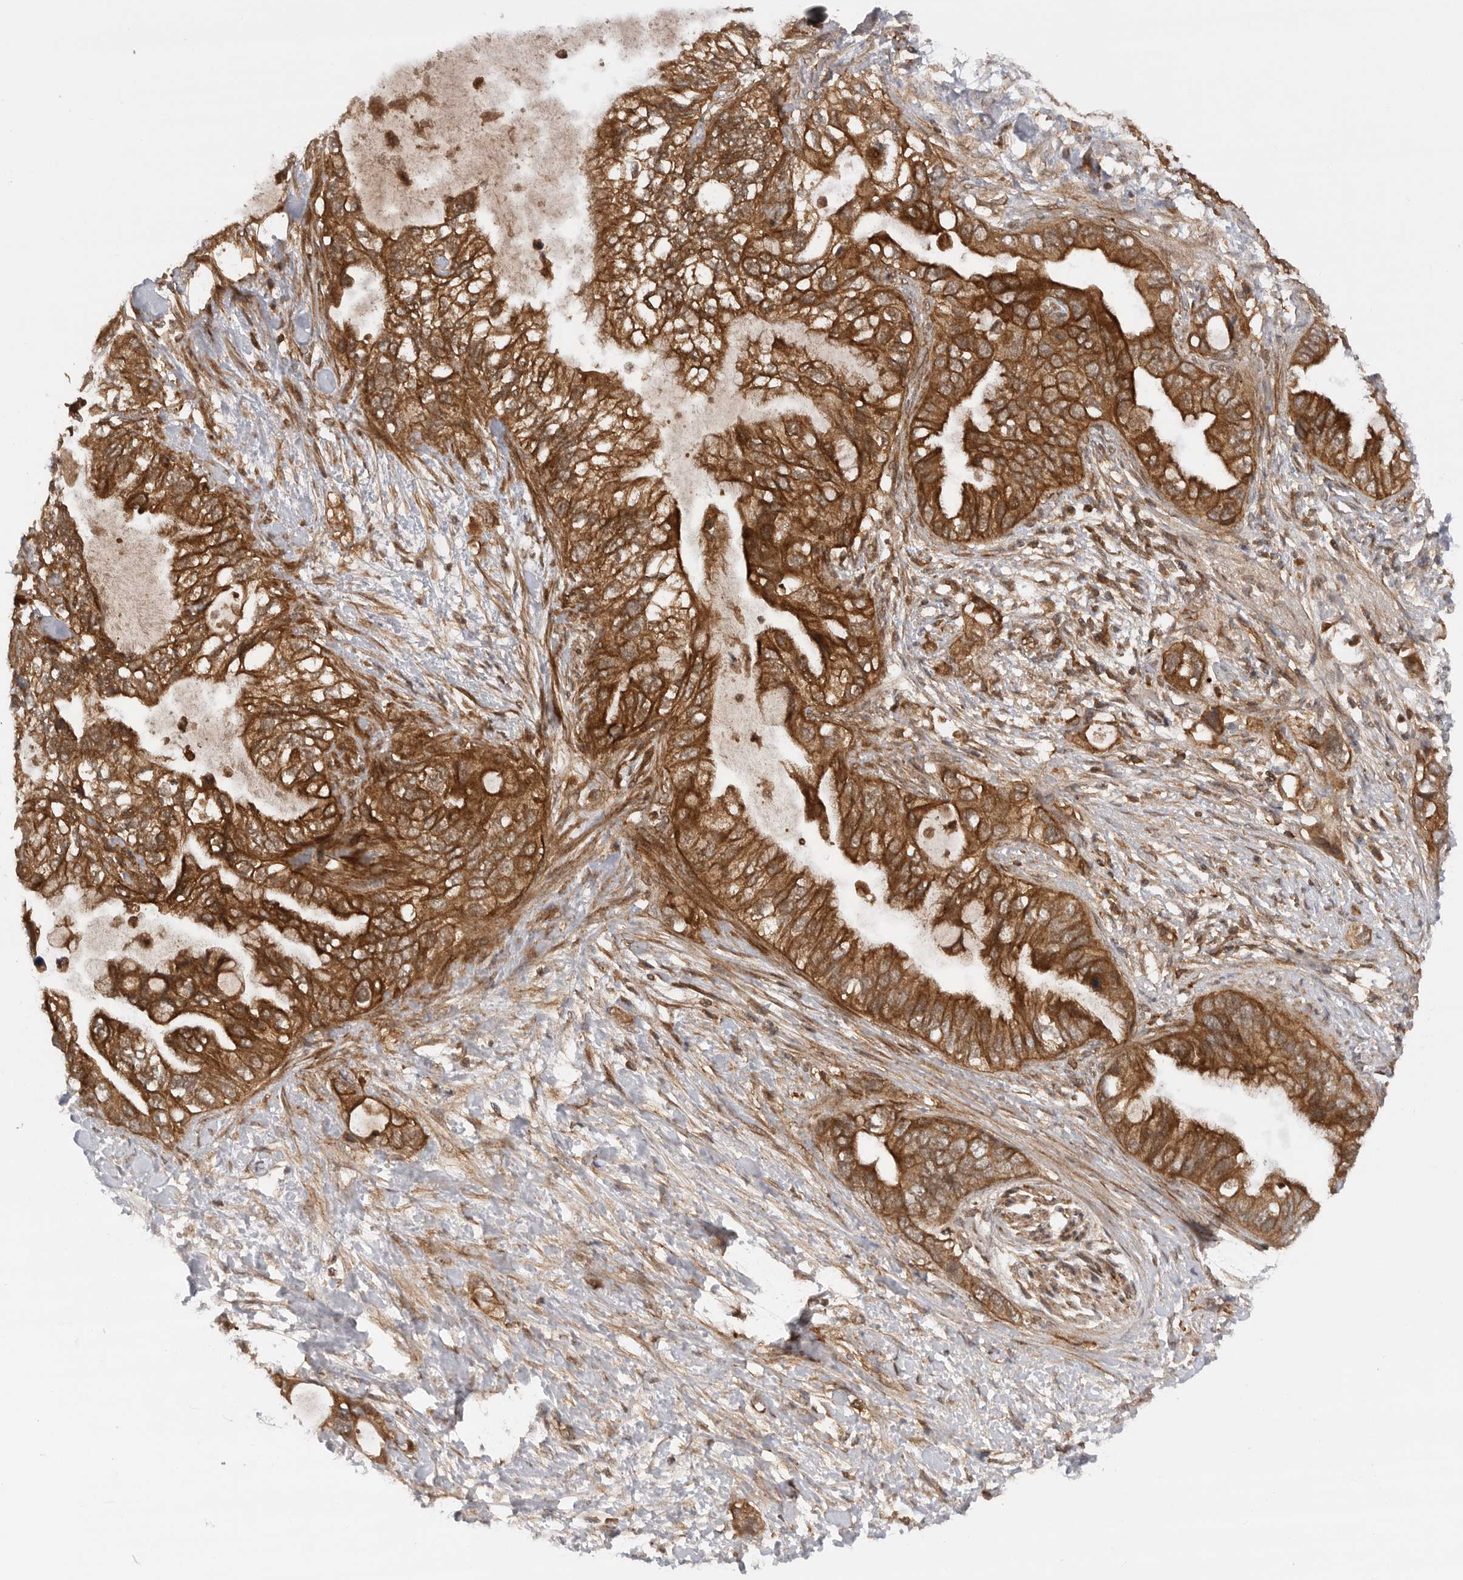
{"staining": {"intensity": "strong", "quantity": ">75%", "location": "cytoplasmic/membranous"}, "tissue": "pancreatic cancer", "cell_type": "Tumor cells", "image_type": "cancer", "snomed": [{"axis": "morphology", "description": "Adenocarcinoma, NOS"}, {"axis": "topography", "description": "Pancreas"}], "caption": "Tumor cells reveal high levels of strong cytoplasmic/membranous positivity in approximately >75% of cells in human pancreatic cancer (adenocarcinoma).", "gene": "PRDX4", "patient": {"sex": "female", "age": 56}}